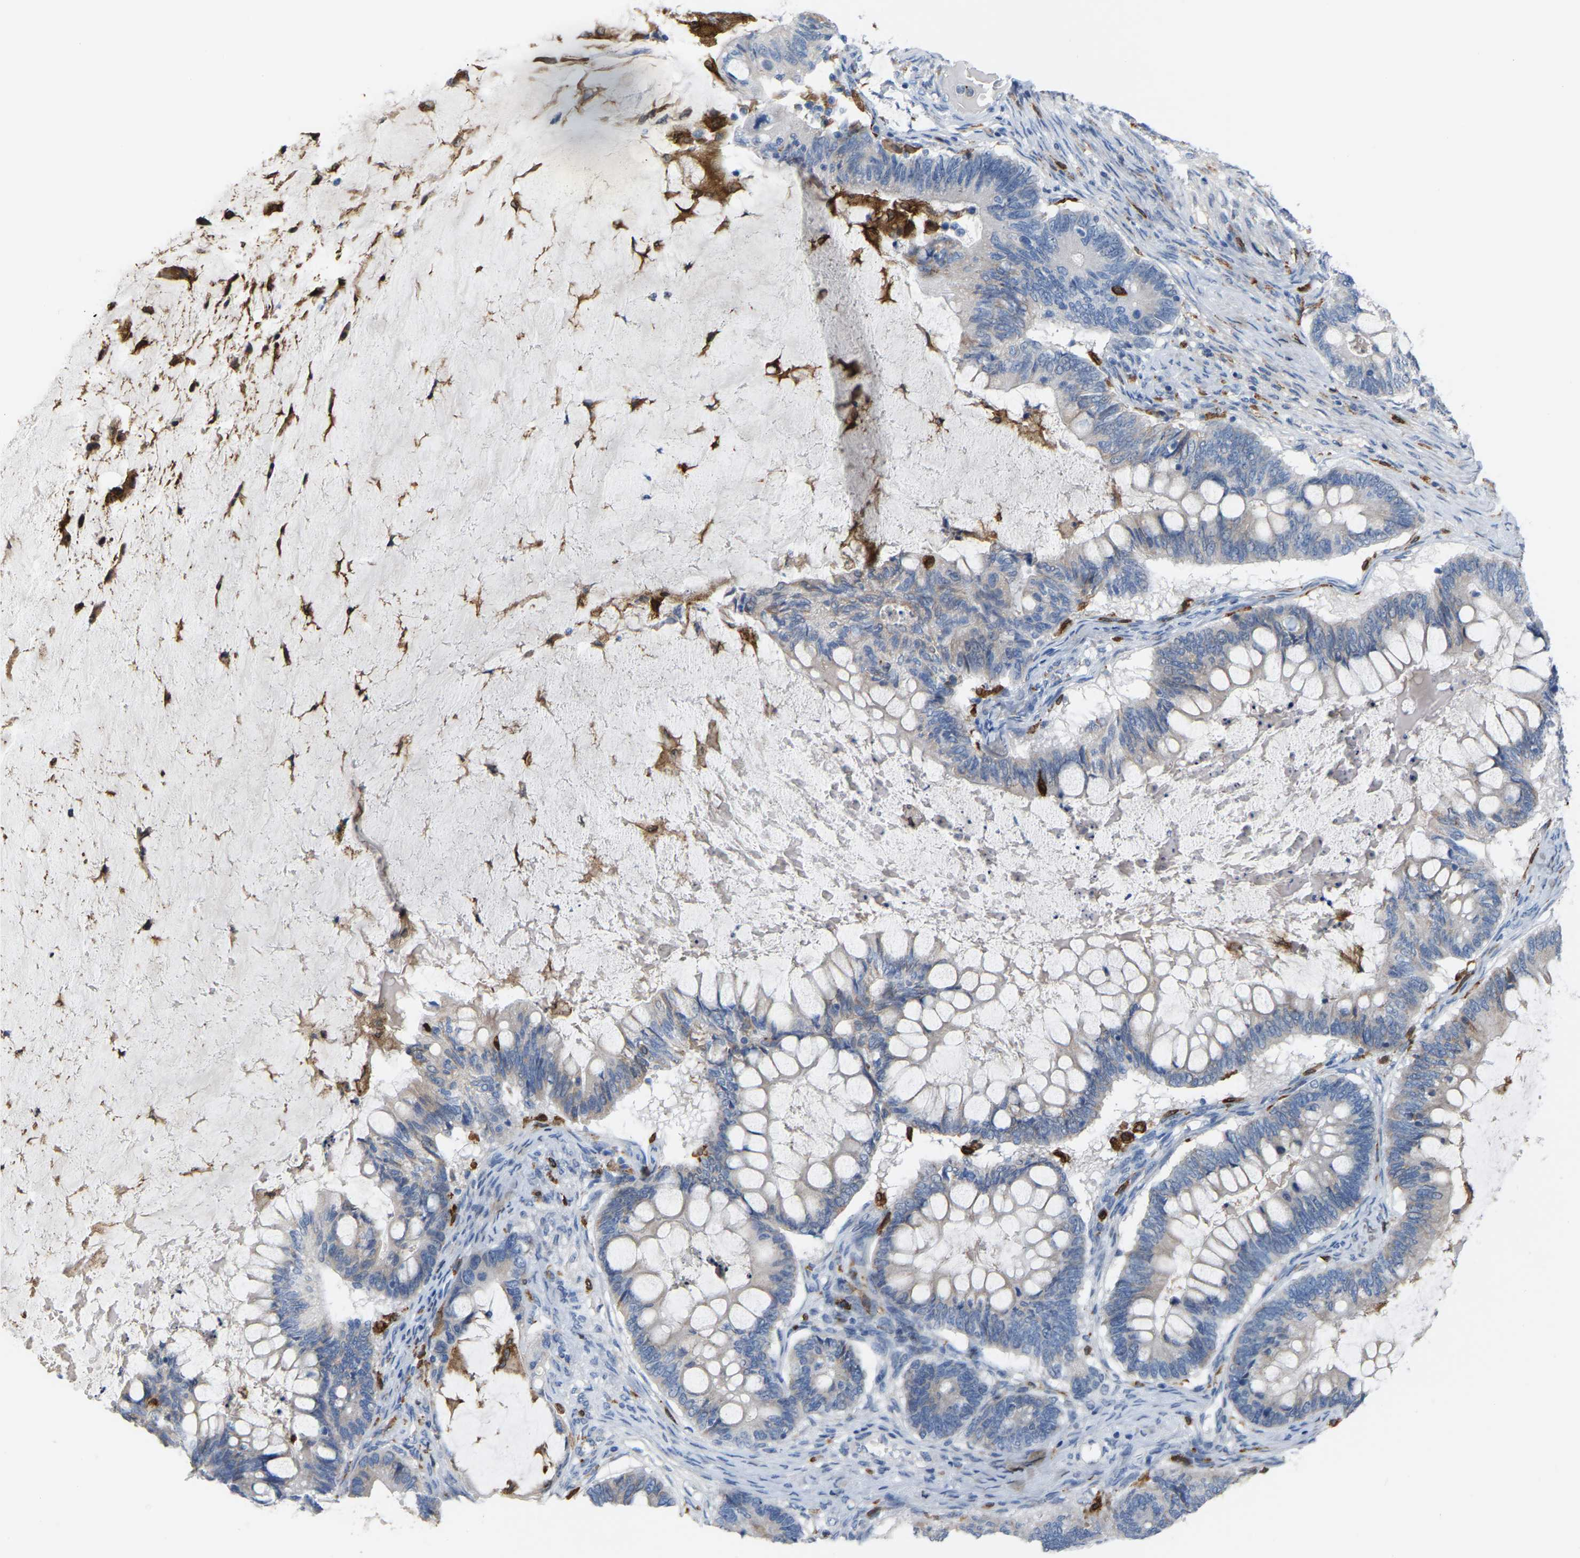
{"staining": {"intensity": "negative", "quantity": "none", "location": "none"}, "tissue": "ovarian cancer", "cell_type": "Tumor cells", "image_type": "cancer", "snomed": [{"axis": "morphology", "description": "Cystadenocarcinoma, mucinous, NOS"}, {"axis": "topography", "description": "Ovary"}], "caption": "The immunohistochemistry photomicrograph has no significant positivity in tumor cells of ovarian mucinous cystadenocarcinoma tissue.", "gene": "PTGS1", "patient": {"sex": "female", "age": 61}}